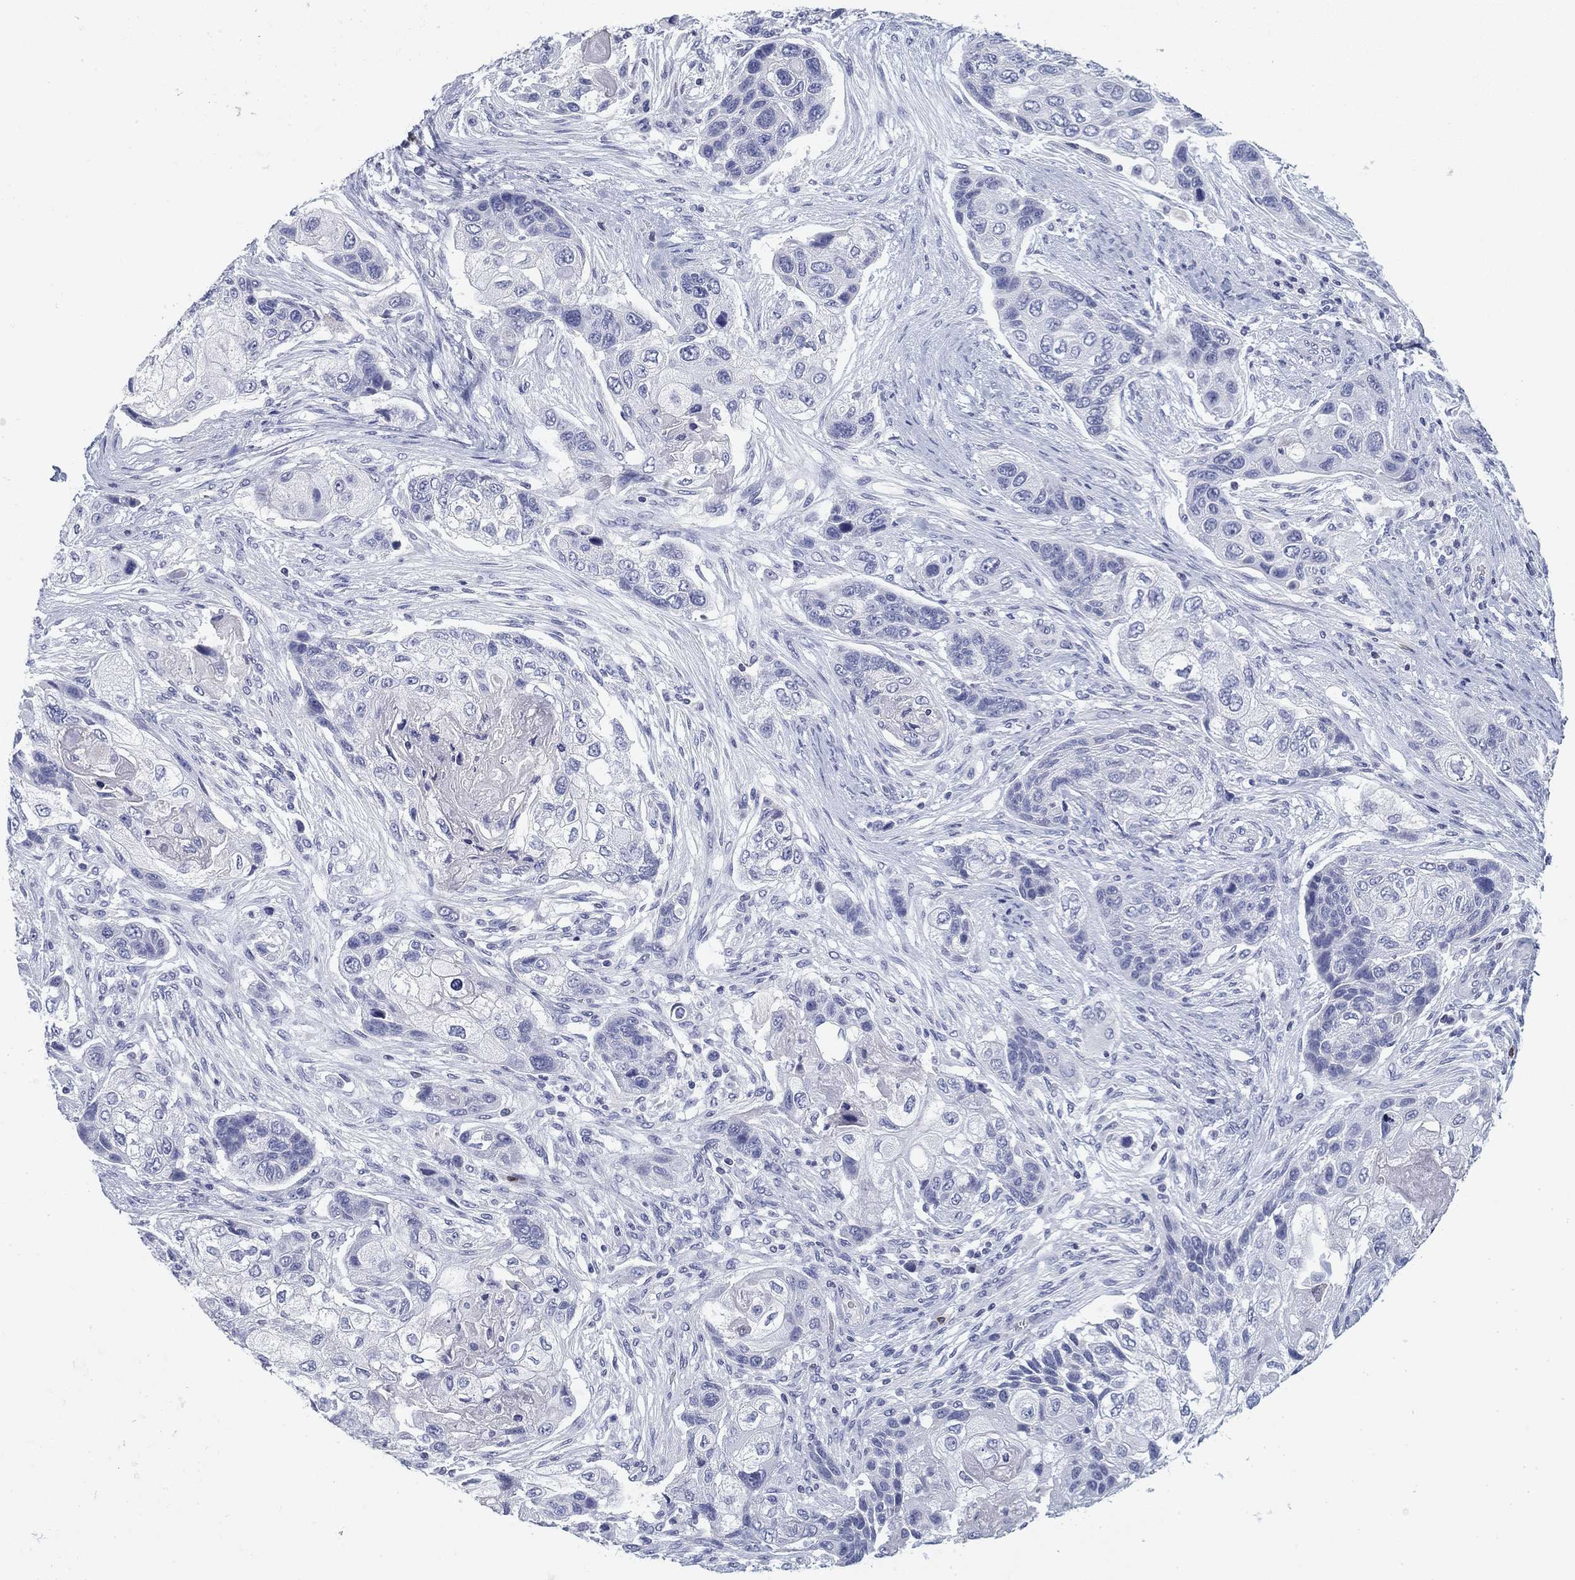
{"staining": {"intensity": "negative", "quantity": "none", "location": "none"}, "tissue": "lung cancer", "cell_type": "Tumor cells", "image_type": "cancer", "snomed": [{"axis": "morphology", "description": "Squamous cell carcinoma, NOS"}, {"axis": "topography", "description": "Lung"}], "caption": "Micrograph shows no protein positivity in tumor cells of squamous cell carcinoma (lung) tissue.", "gene": "CD79B", "patient": {"sex": "male", "age": 69}}